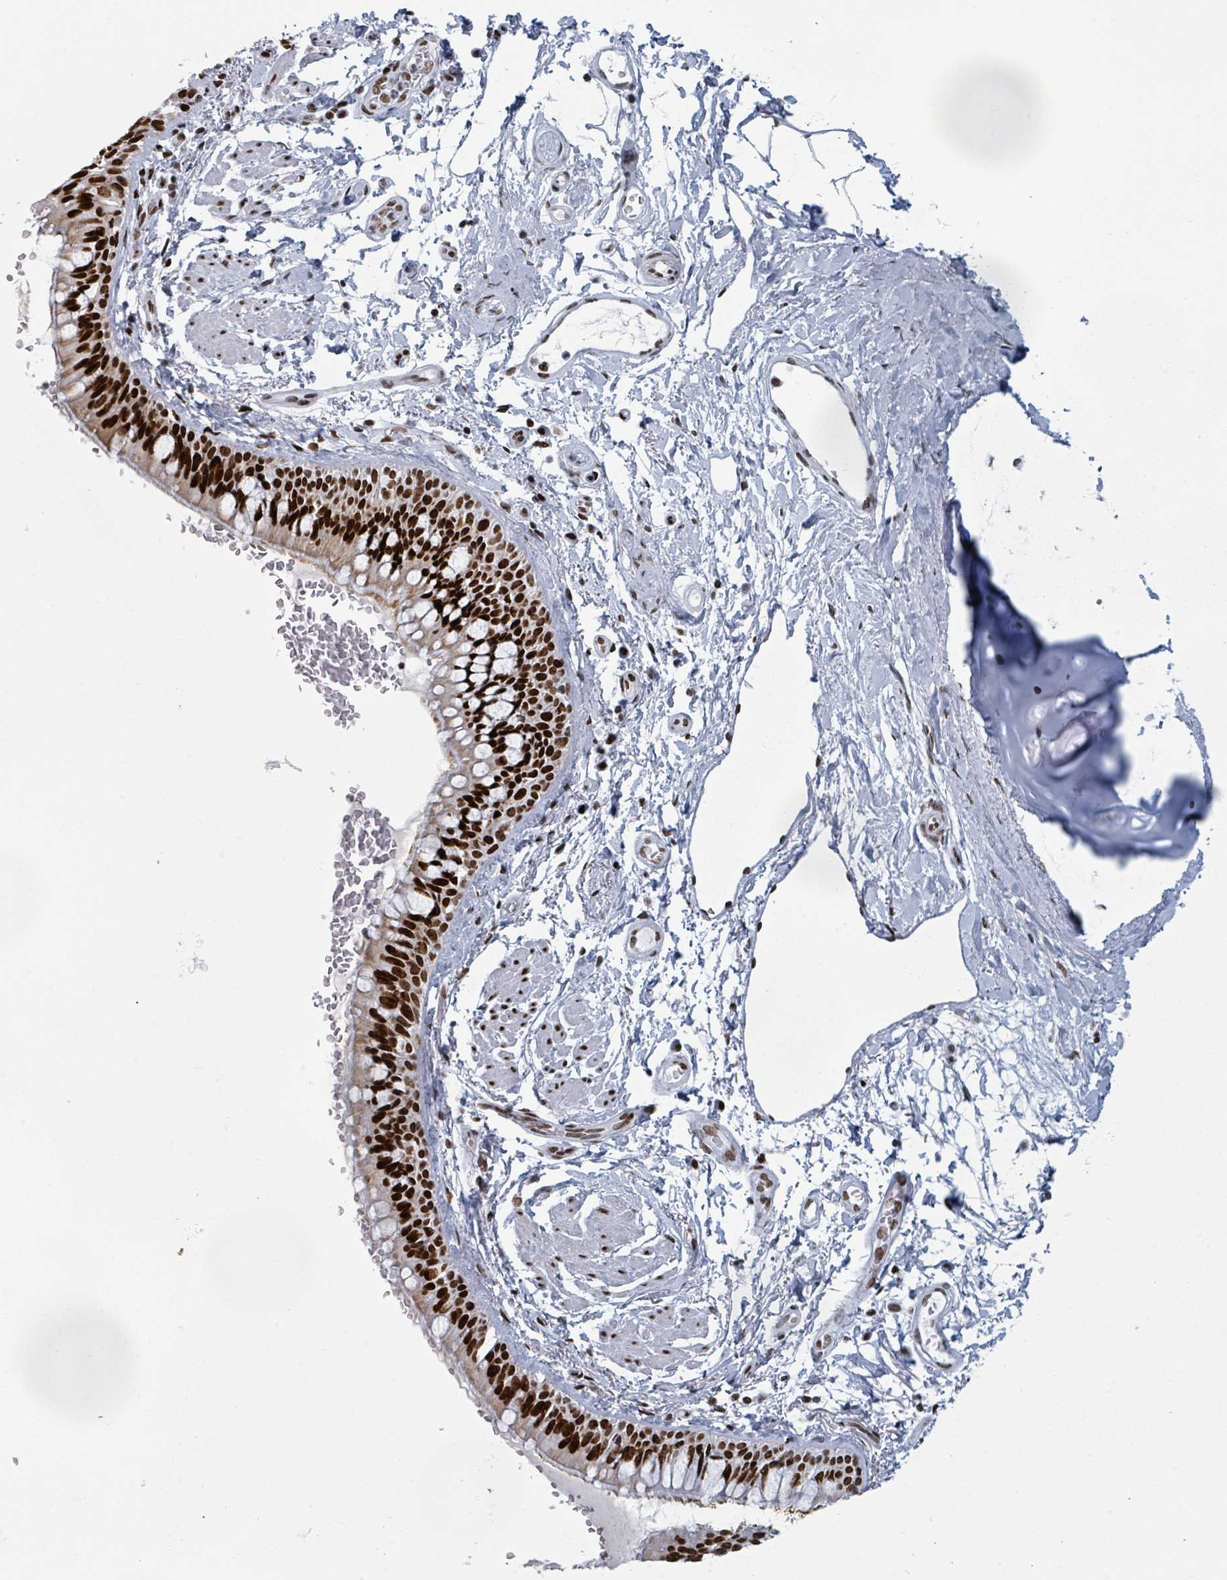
{"staining": {"intensity": "strong", "quantity": ">75%", "location": "nuclear"}, "tissue": "bronchus", "cell_type": "Respiratory epithelial cells", "image_type": "normal", "snomed": [{"axis": "morphology", "description": "Normal tissue, NOS"}, {"axis": "topography", "description": "Lymph node"}, {"axis": "topography", "description": "Cartilage tissue"}, {"axis": "topography", "description": "Bronchus"}], "caption": "DAB (3,3'-diaminobenzidine) immunohistochemical staining of normal human bronchus exhibits strong nuclear protein staining in approximately >75% of respiratory epithelial cells. (Stains: DAB in brown, nuclei in blue, Microscopy: brightfield microscopy at high magnification).", "gene": "DHX16", "patient": {"sex": "female", "age": 70}}